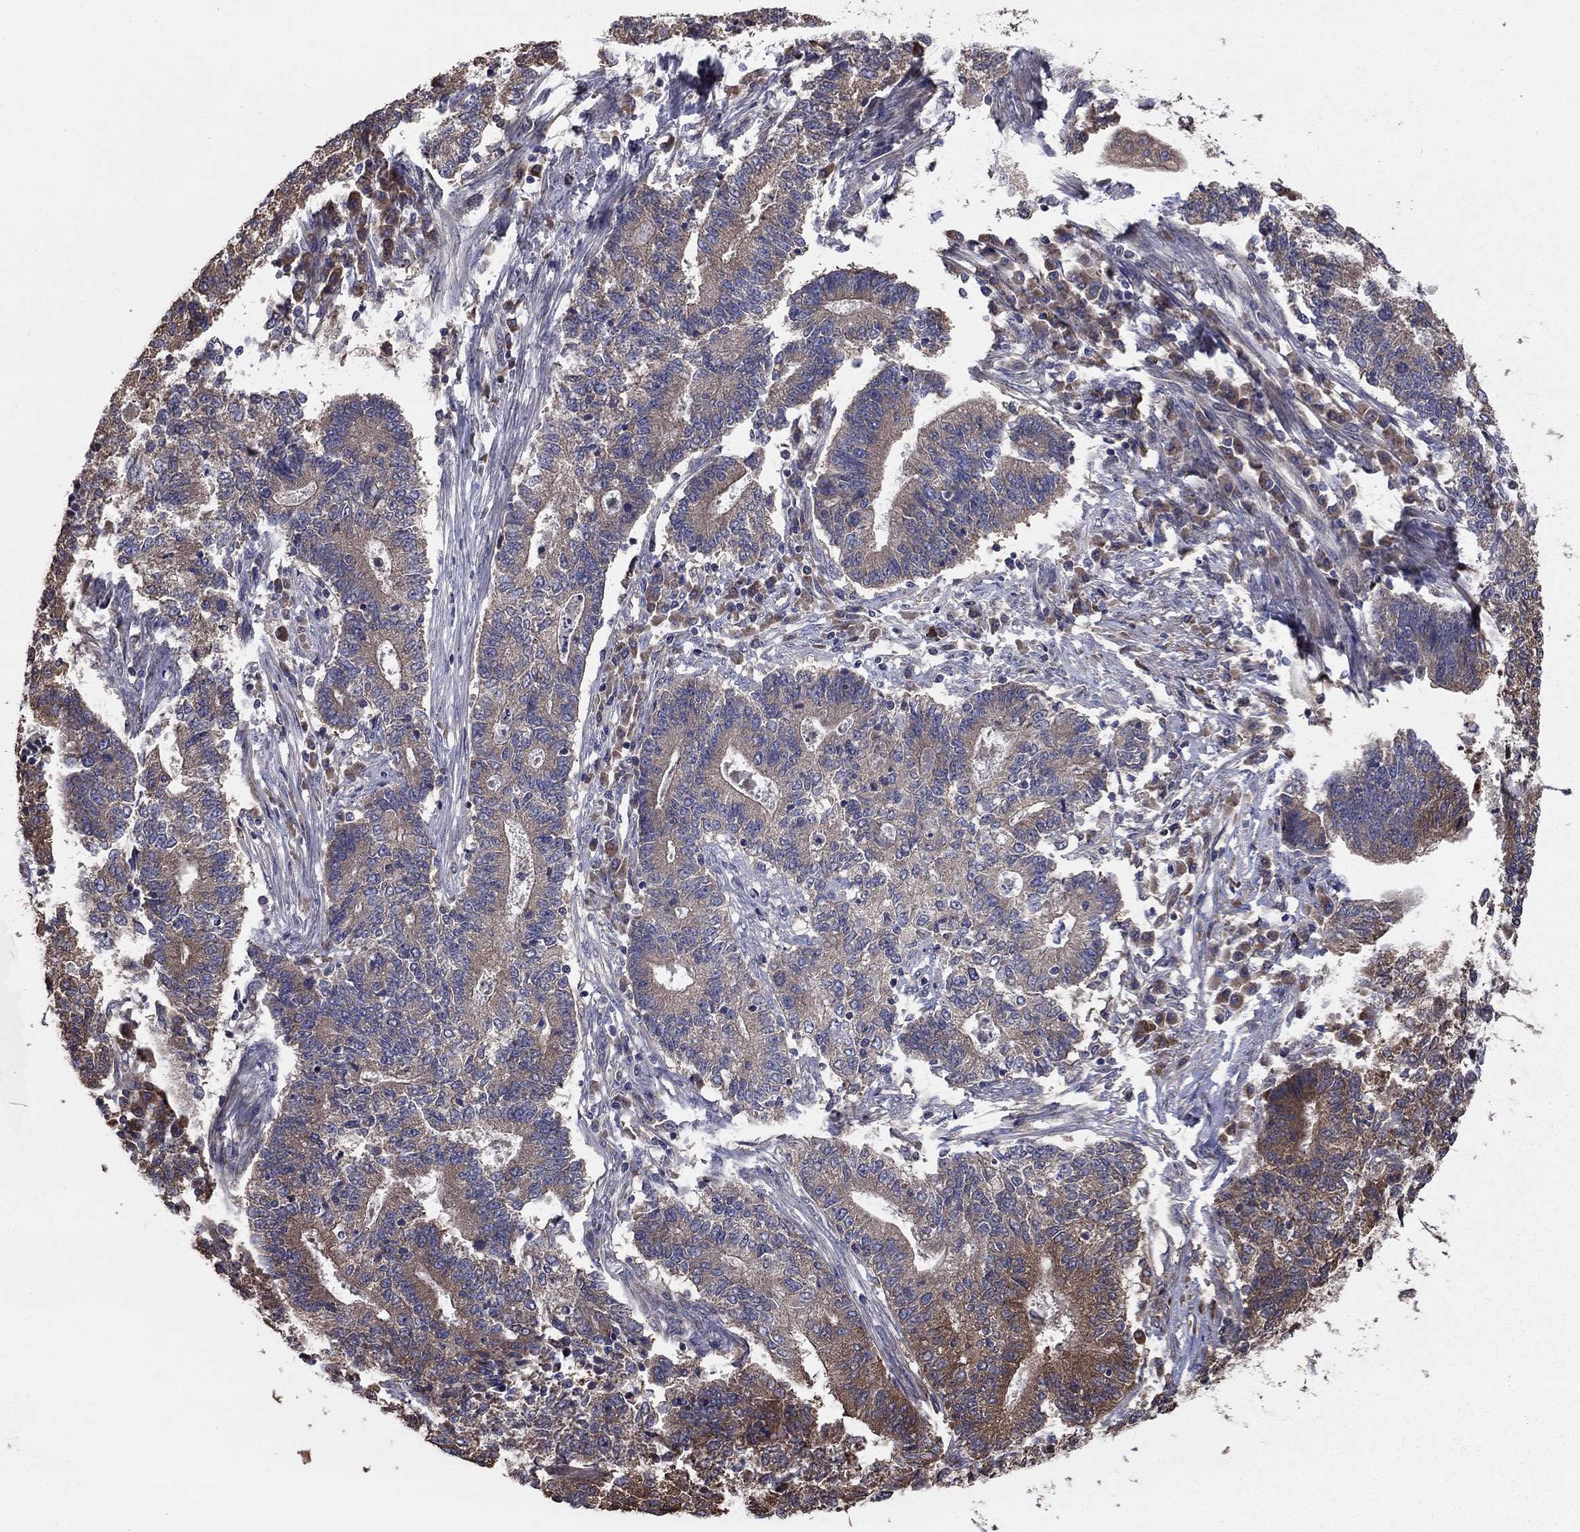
{"staining": {"intensity": "weak", "quantity": "<25%", "location": "cytoplasmic/membranous"}, "tissue": "endometrial cancer", "cell_type": "Tumor cells", "image_type": "cancer", "snomed": [{"axis": "morphology", "description": "Adenocarcinoma, NOS"}, {"axis": "topography", "description": "Uterus"}, {"axis": "topography", "description": "Endometrium"}], "caption": "IHC photomicrograph of neoplastic tissue: adenocarcinoma (endometrial) stained with DAB displays no significant protein expression in tumor cells.", "gene": "BABAM2", "patient": {"sex": "female", "age": 54}}